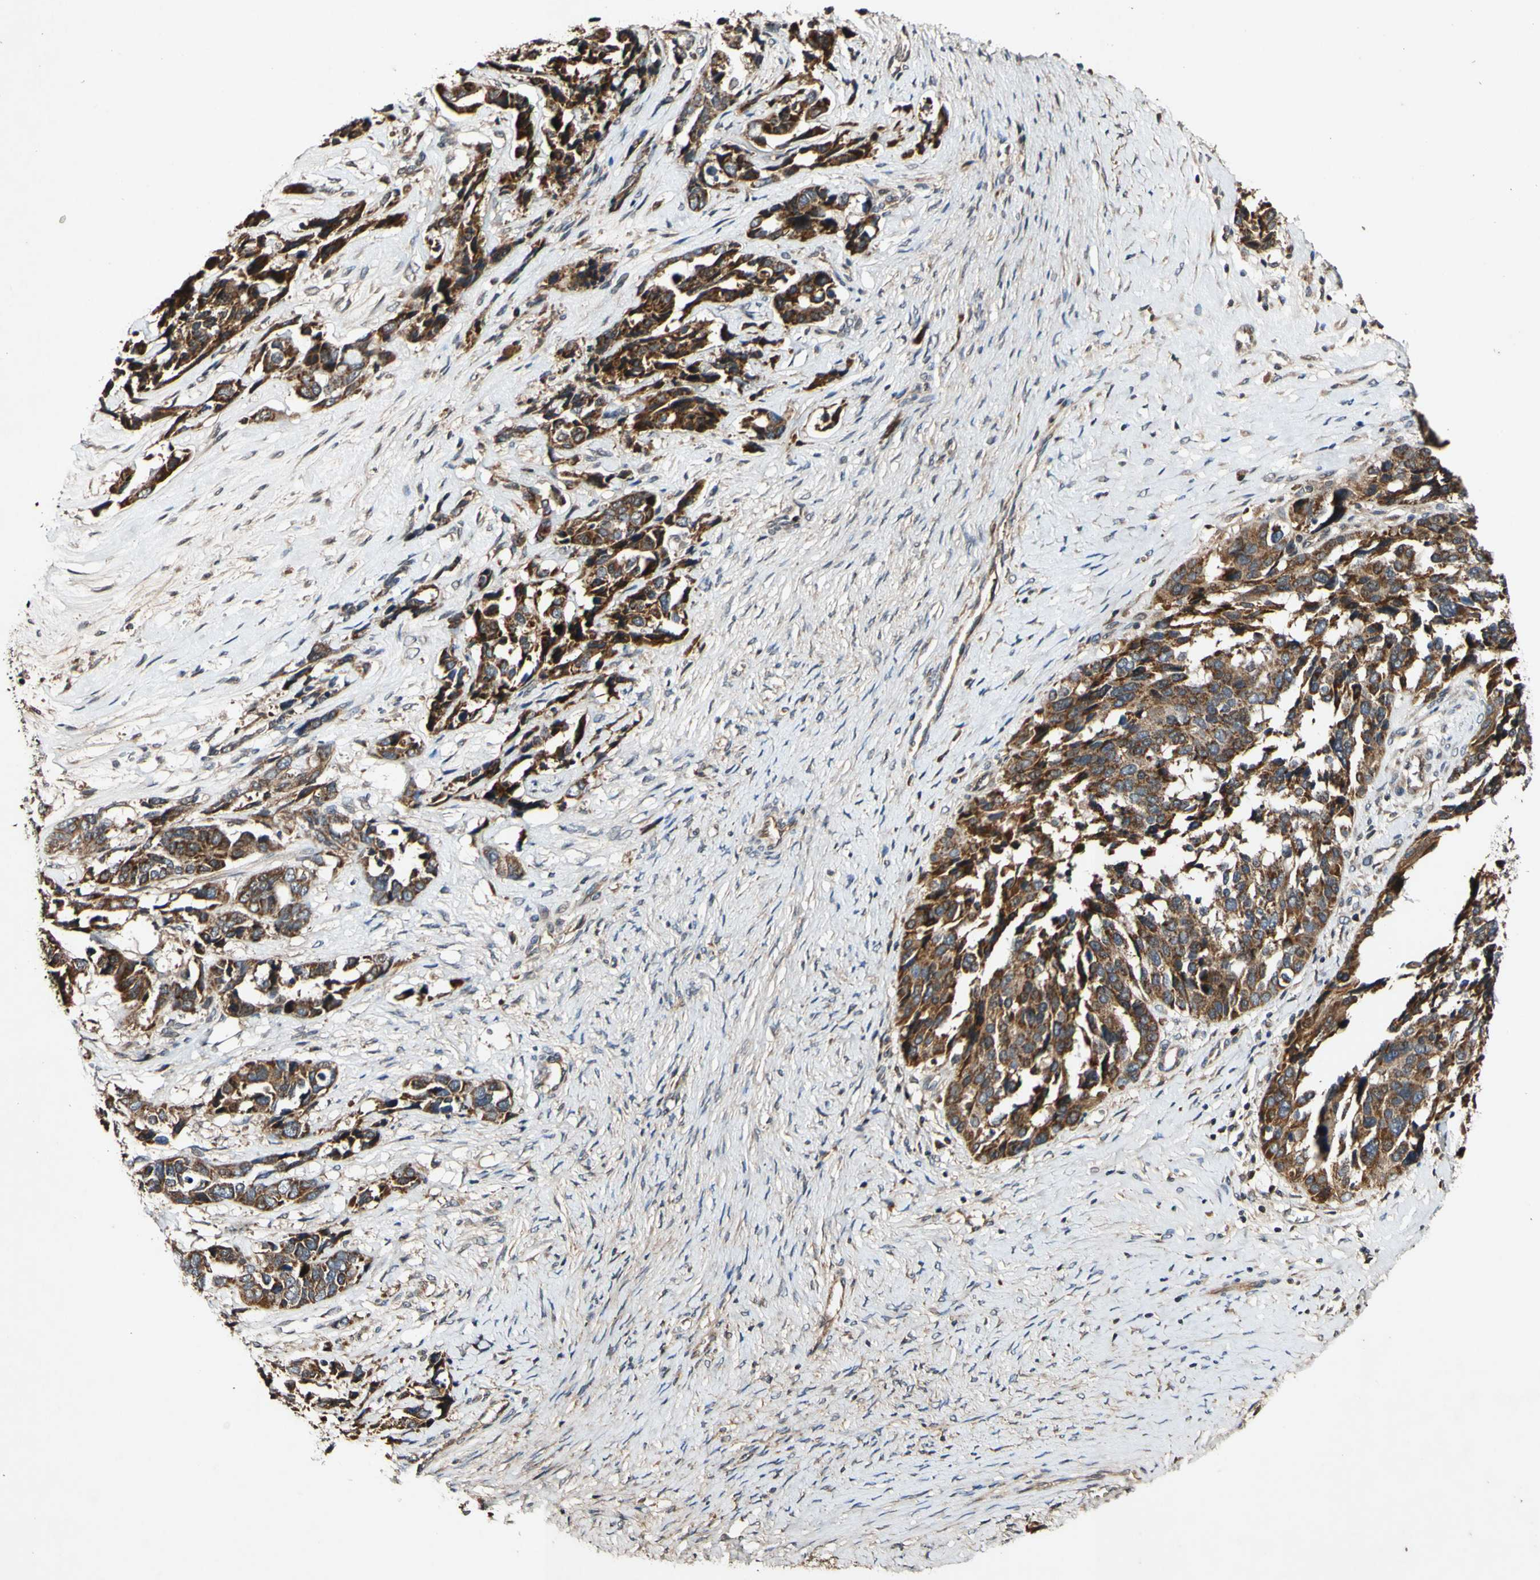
{"staining": {"intensity": "strong", "quantity": ">75%", "location": "cytoplasmic/membranous"}, "tissue": "ovarian cancer", "cell_type": "Tumor cells", "image_type": "cancer", "snomed": [{"axis": "morphology", "description": "Cystadenocarcinoma, serous, NOS"}, {"axis": "topography", "description": "Ovary"}], "caption": "Immunohistochemistry (IHC) micrograph of neoplastic tissue: human serous cystadenocarcinoma (ovarian) stained using immunohistochemistry (IHC) reveals high levels of strong protein expression localized specifically in the cytoplasmic/membranous of tumor cells, appearing as a cytoplasmic/membranous brown color.", "gene": "PLAT", "patient": {"sex": "female", "age": 44}}